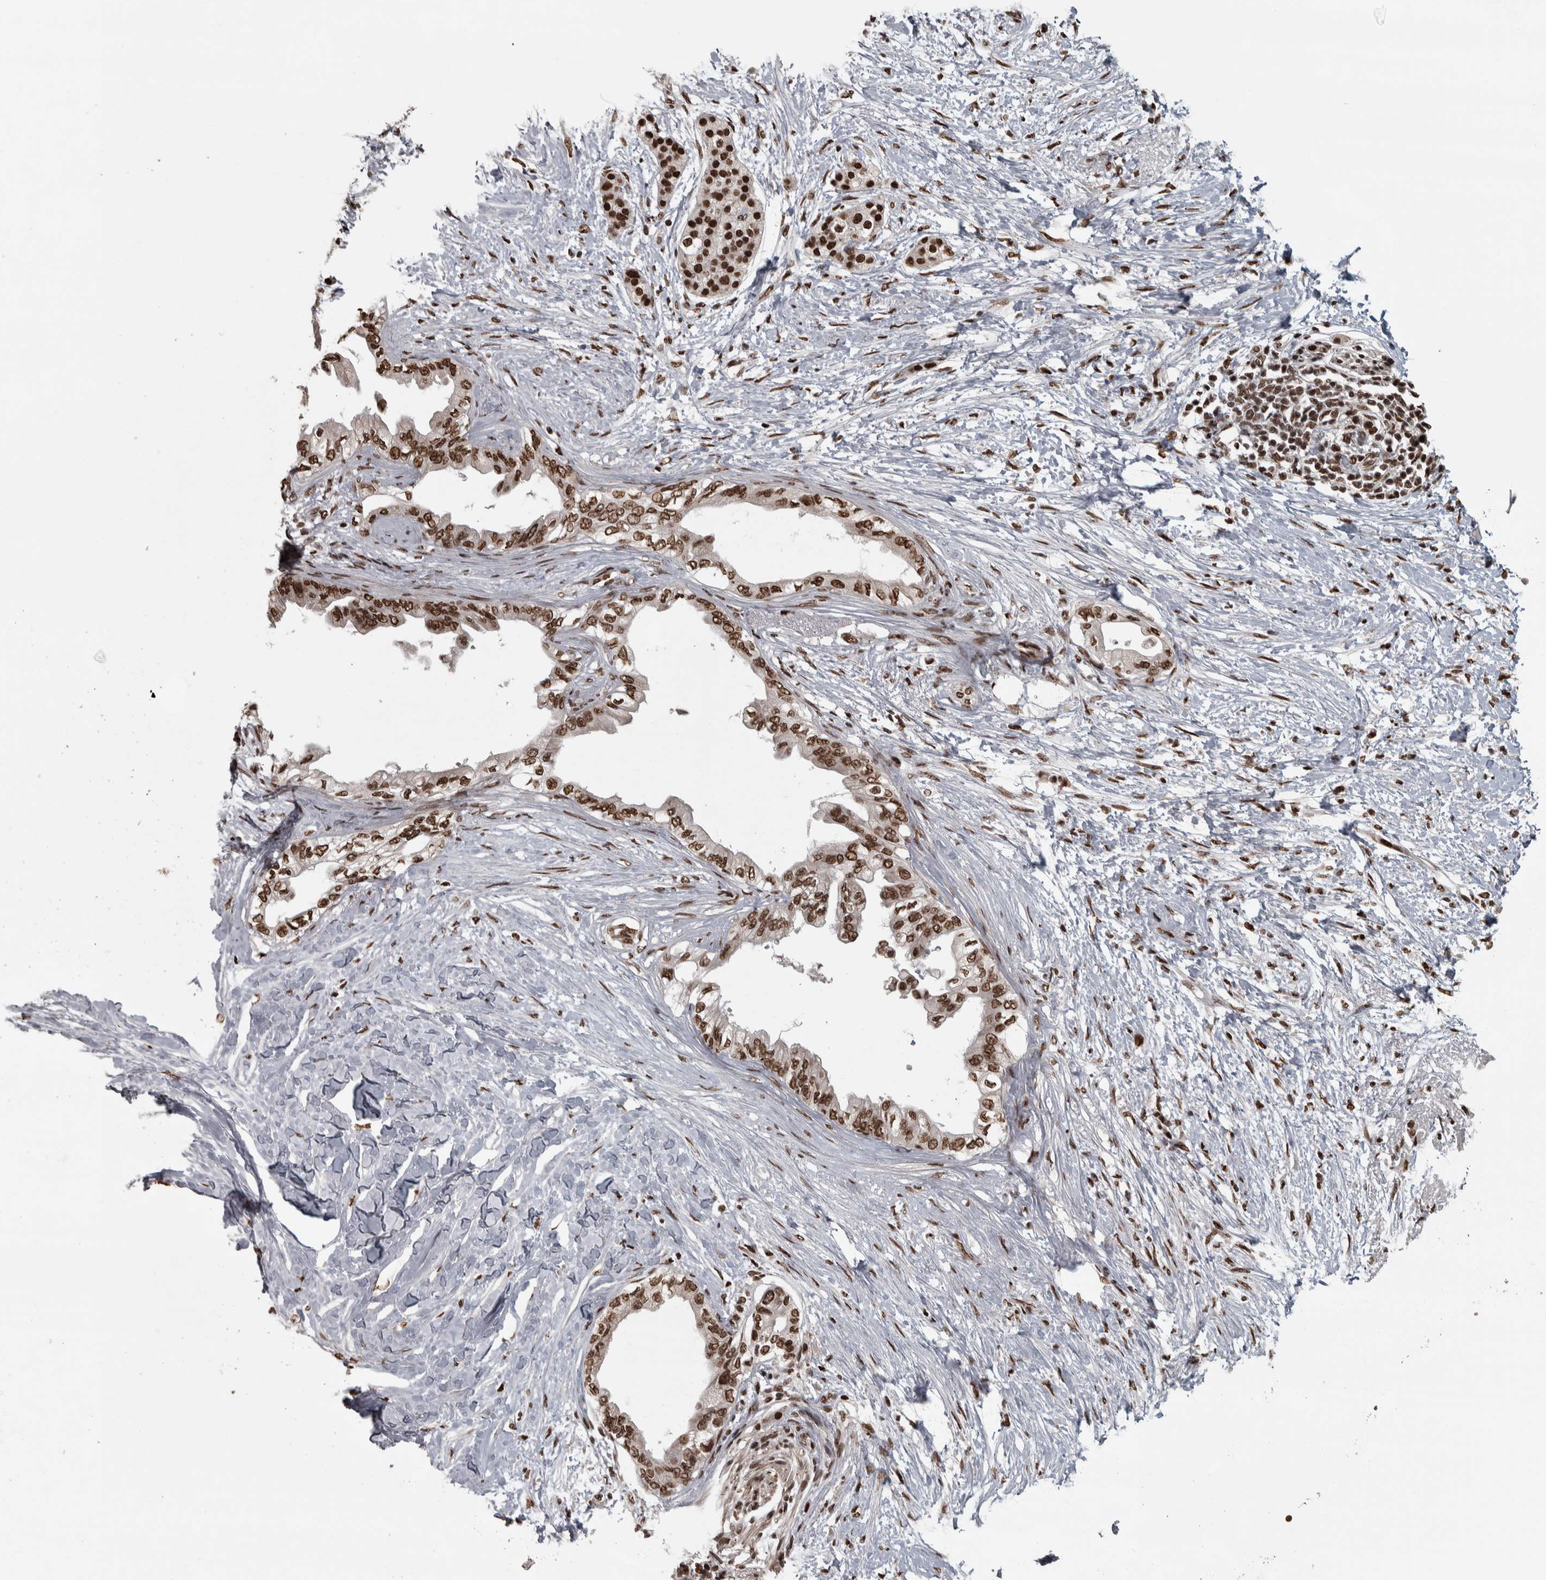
{"staining": {"intensity": "strong", "quantity": ">75%", "location": "nuclear"}, "tissue": "pancreatic cancer", "cell_type": "Tumor cells", "image_type": "cancer", "snomed": [{"axis": "morphology", "description": "Normal tissue, NOS"}, {"axis": "morphology", "description": "Adenocarcinoma, NOS"}, {"axis": "topography", "description": "Pancreas"}, {"axis": "topography", "description": "Duodenum"}], "caption": "The immunohistochemical stain shows strong nuclear positivity in tumor cells of pancreatic cancer (adenocarcinoma) tissue. (brown staining indicates protein expression, while blue staining denotes nuclei).", "gene": "ZFHX4", "patient": {"sex": "female", "age": 60}}